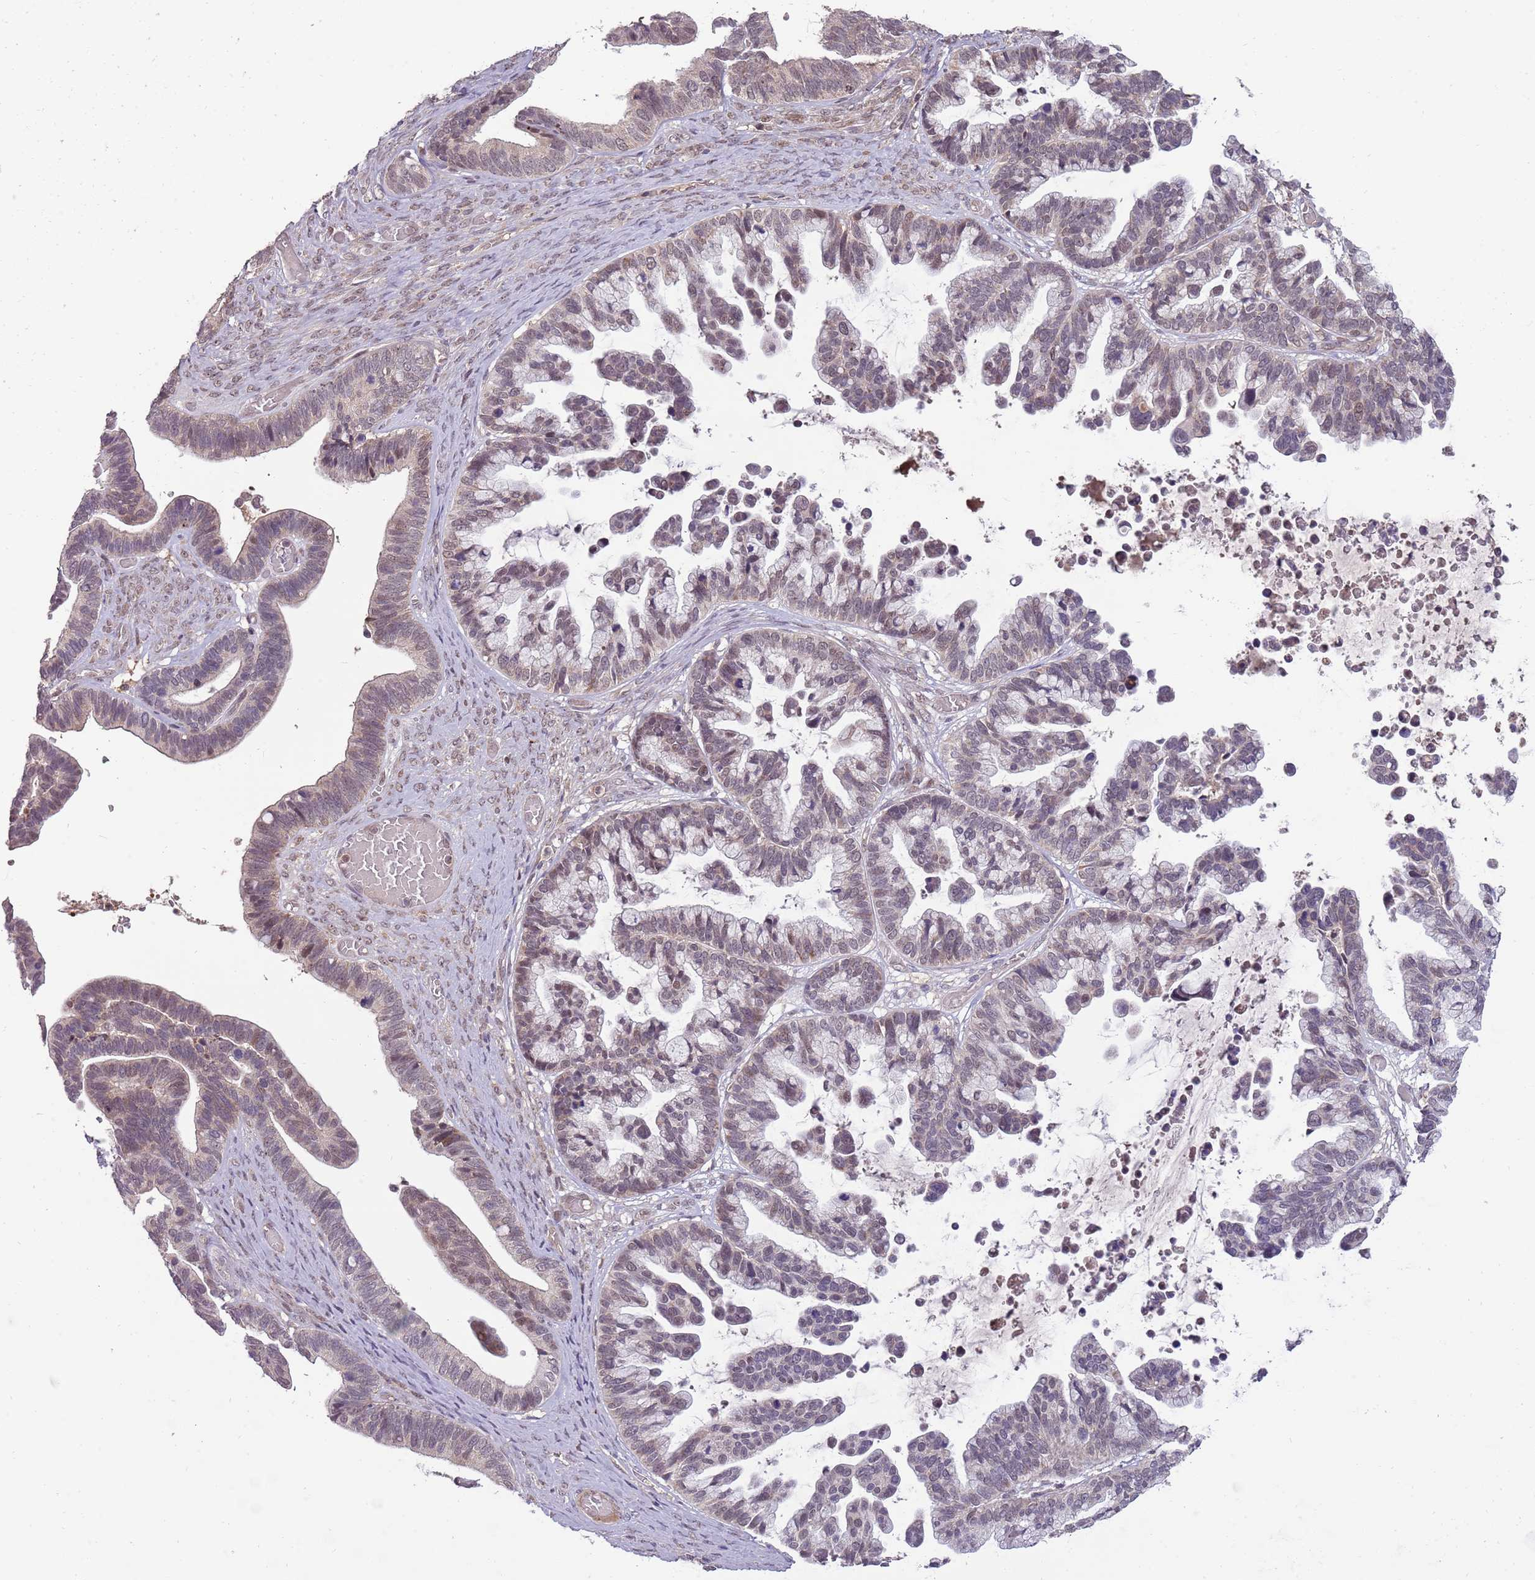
{"staining": {"intensity": "weak", "quantity": "25%-75%", "location": "nuclear"}, "tissue": "ovarian cancer", "cell_type": "Tumor cells", "image_type": "cancer", "snomed": [{"axis": "morphology", "description": "Cystadenocarcinoma, serous, NOS"}, {"axis": "topography", "description": "Ovary"}], "caption": "Serous cystadenocarcinoma (ovarian) stained with DAB immunohistochemistry demonstrates low levels of weak nuclear expression in about 25%-75% of tumor cells.", "gene": "NBPF6", "patient": {"sex": "female", "age": 56}}